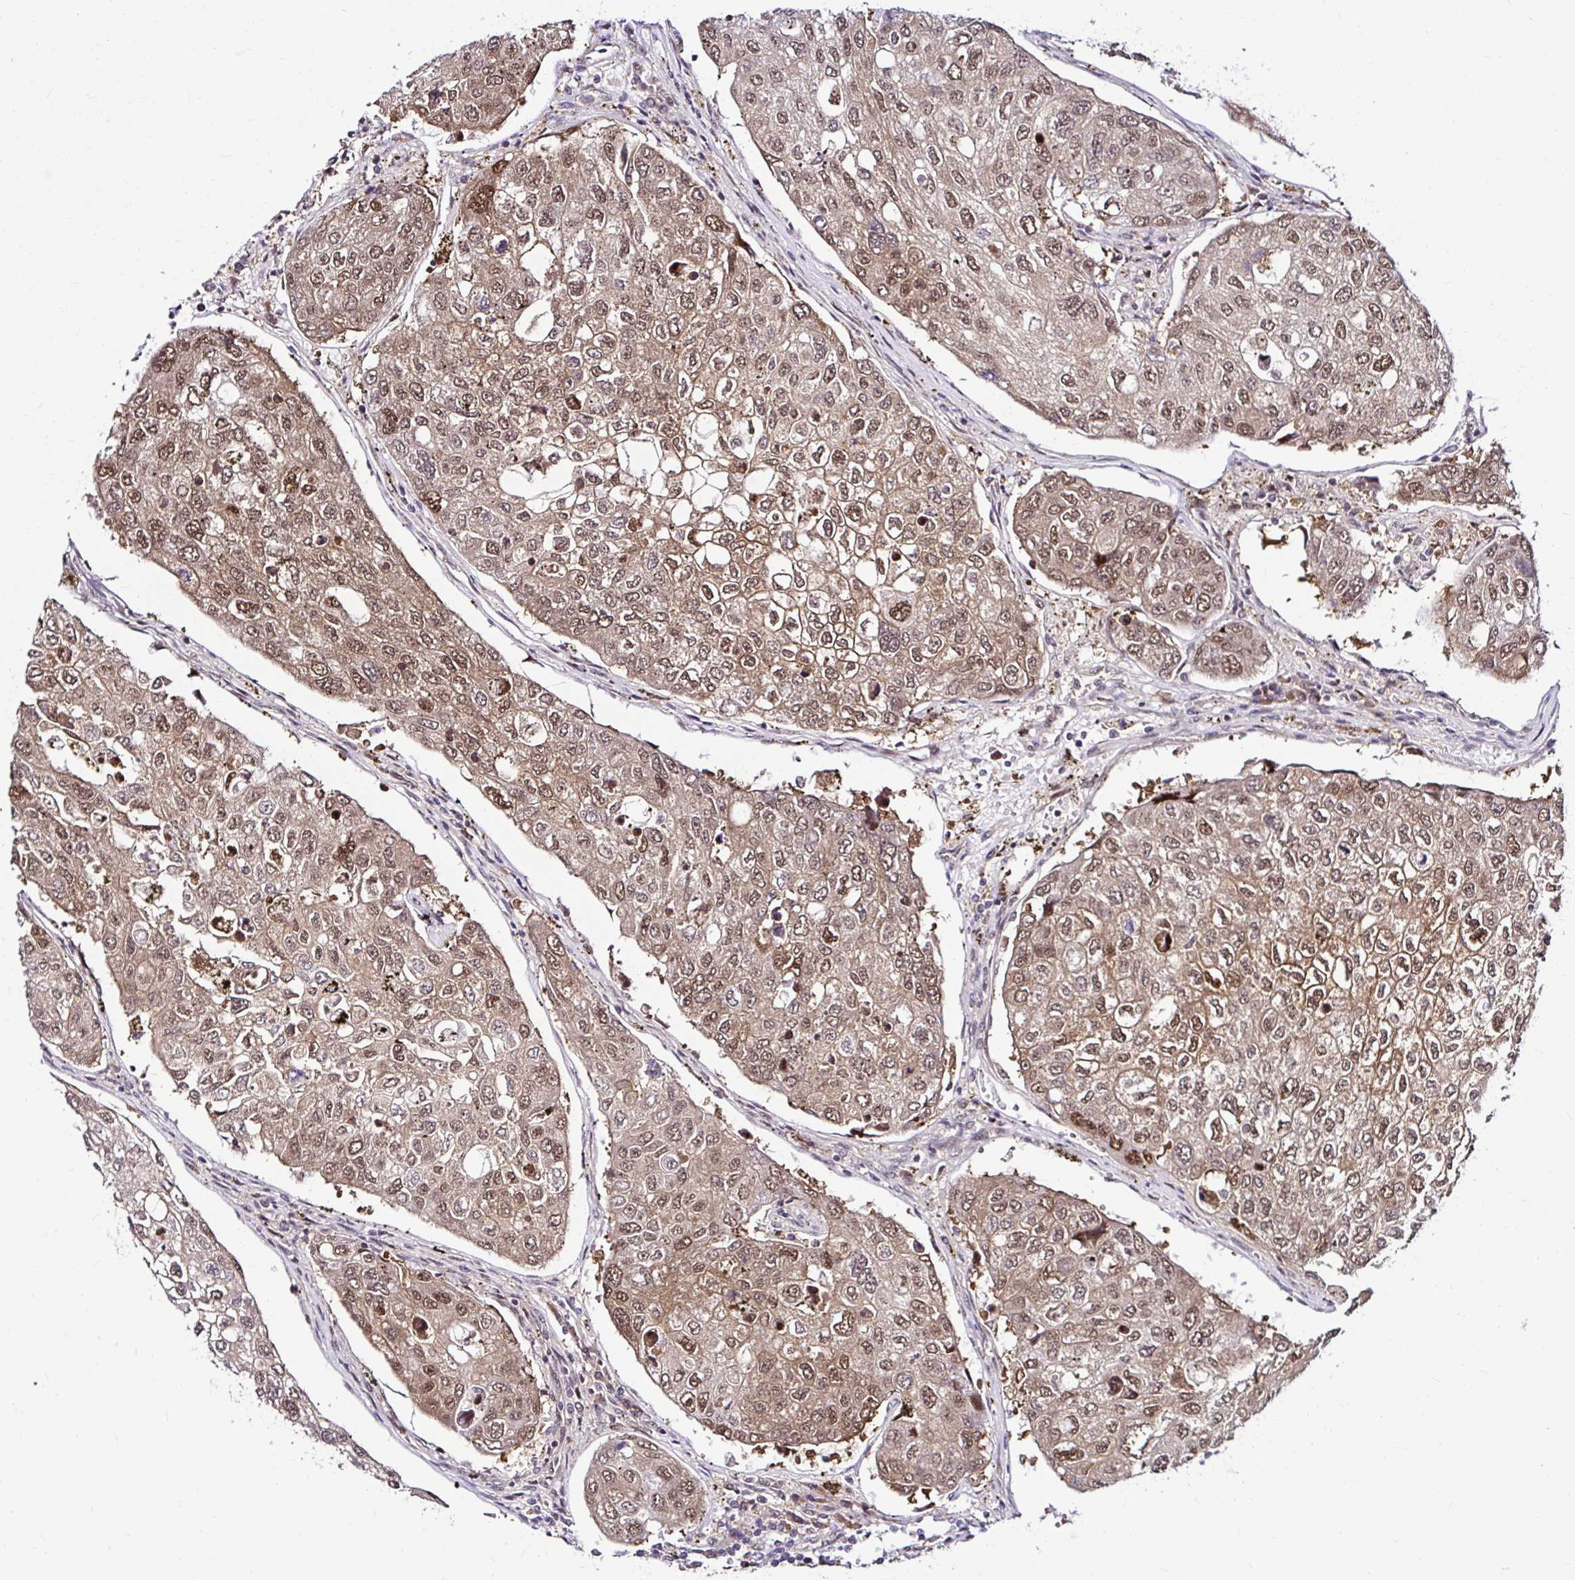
{"staining": {"intensity": "moderate", "quantity": ">75%", "location": "cytoplasmic/membranous,nuclear"}, "tissue": "urothelial cancer", "cell_type": "Tumor cells", "image_type": "cancer", "snomed": [{"axis": "morphology", "description": "Urothelial carcinoma, High grade"}, {"axis": "topography", "description": "Lymph node"}, {"axis": "topography", "description": "Urinary bladder"}], "caption": "A high-resolution image shows immunohistochemistry (IHC) staining of urothelial cancer, which displays moderate cytoplasmic/membranous and nuclear staining in about >75% of tumor cells.", "gene": "PSMD3", "patient": {"sex": "male", "age": 51}}